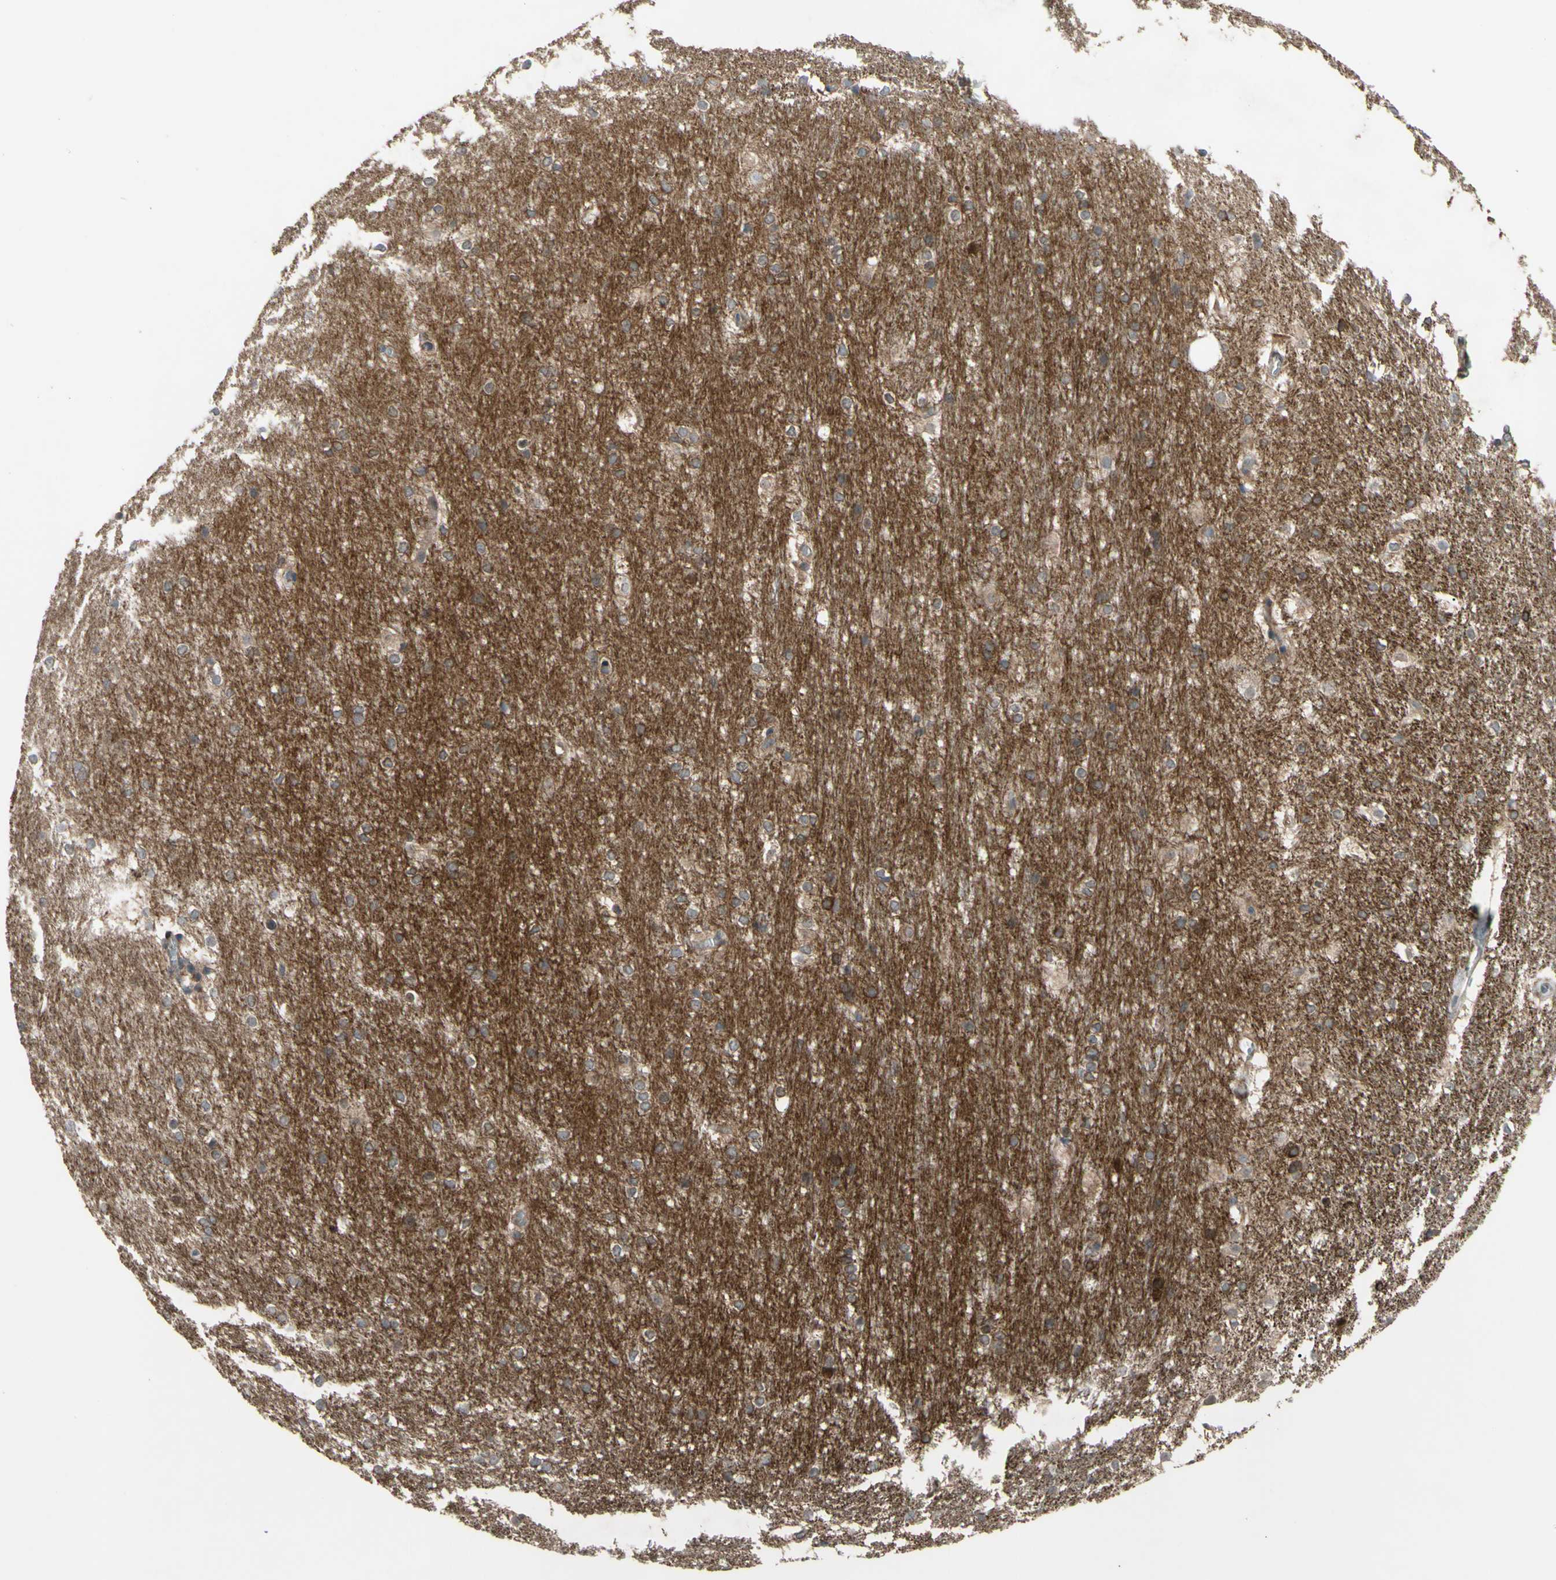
{"staining": {"intensity": "moderate", "quantity": ">75%", "location": "cytoplasmic/membranous,nuclear"}, "tissue": "hippocampus", "cell_type": "Glial cells", "image_type": "normal", "snomed": [{"axis": "morphology", "description": "Normal tissue, NOS"}, {"axis": "topography", "description": "Hippocampus"}], "caption": "Immunohistochemistry (DAB (3,3'-diaminobenzidine)) staining of benign human hippocampus exhibits moderate cytoplasmic/membranous,nuclear protein positivity in approximately >75% of glial cells.", "gene": "SHROOM4", "patient": {"sex": "female", "age": 19}}